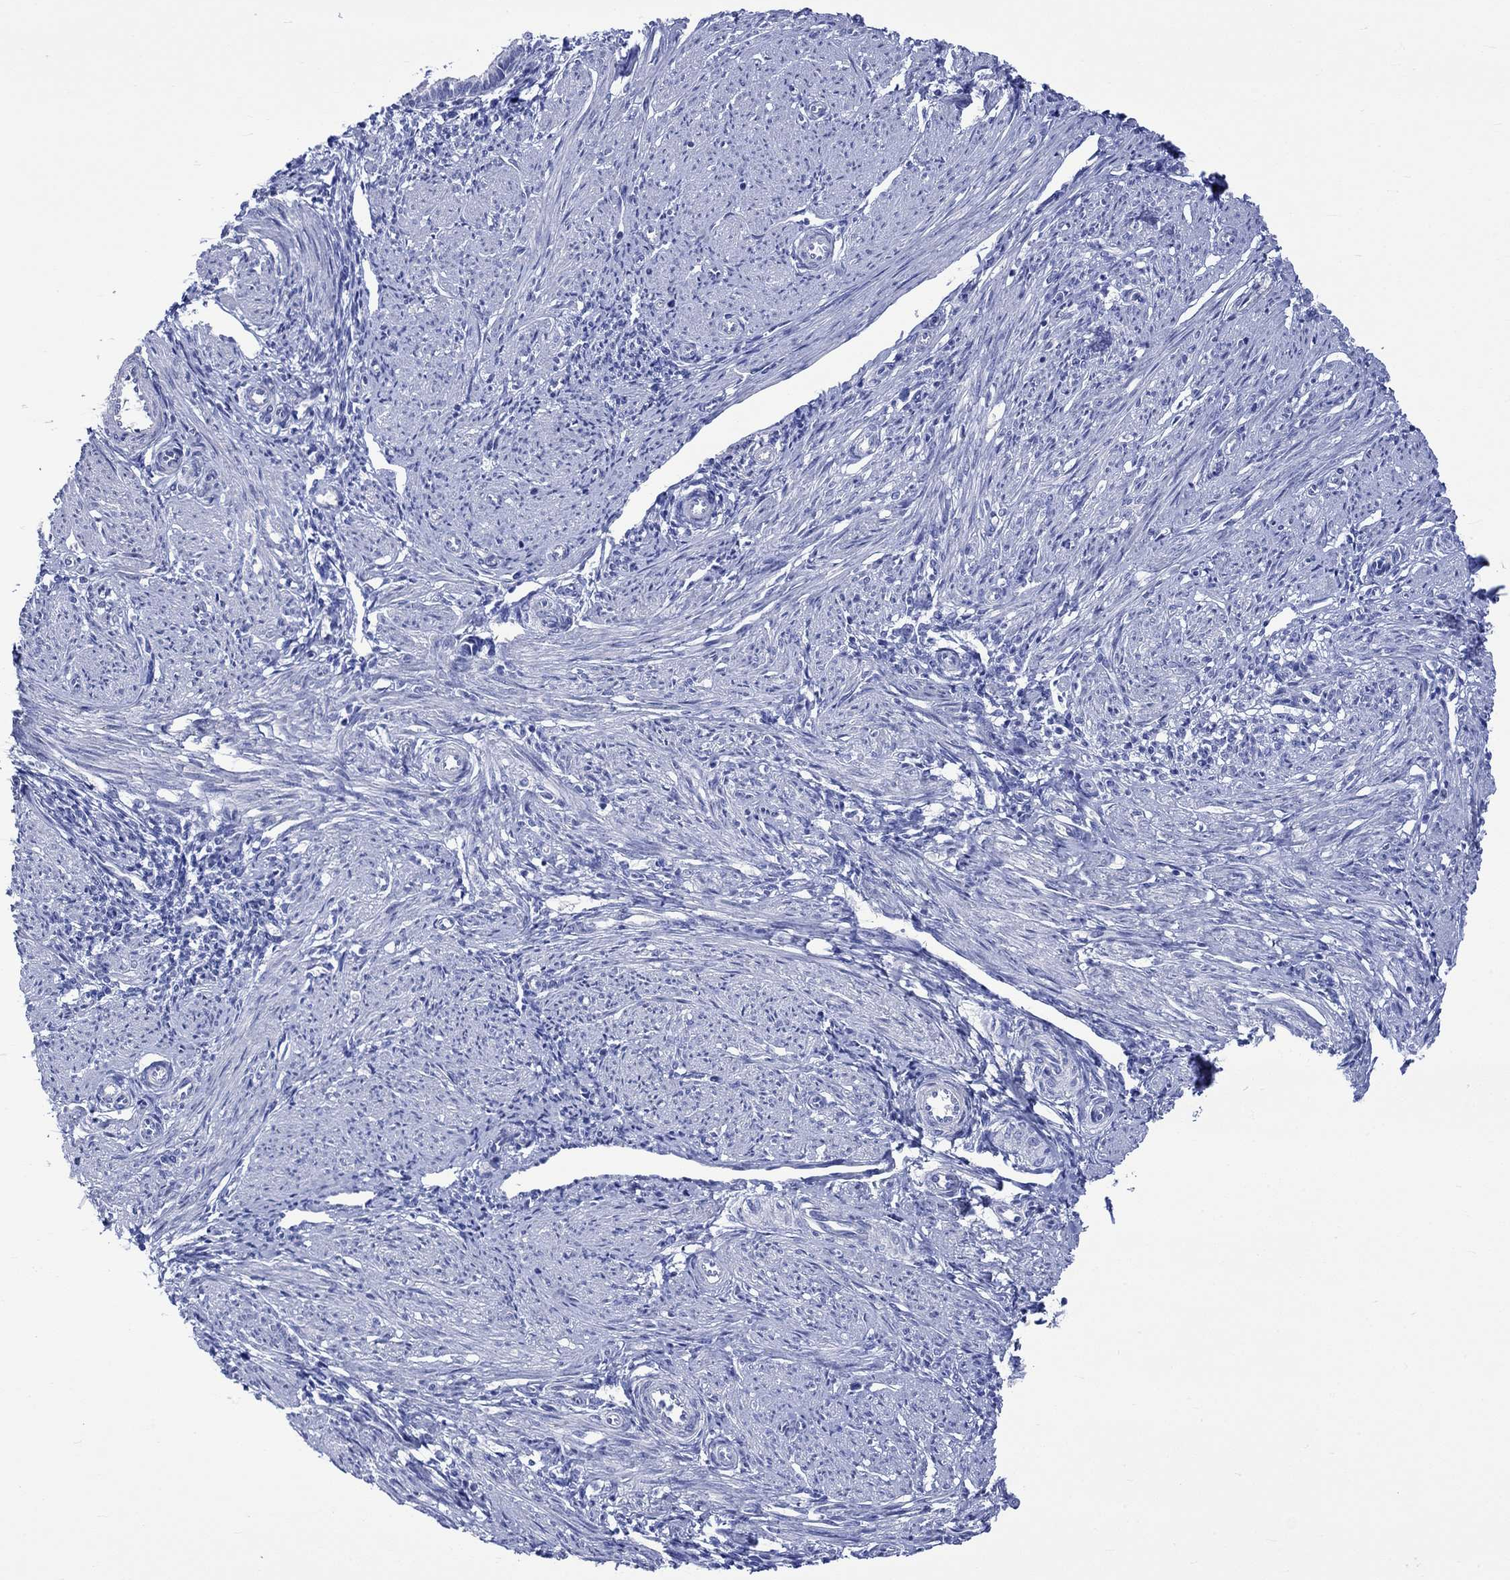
{"staining": {"intensity": "negative", "quantity": "none", "location": "none"}, "tissue": "endometrium", "cell_type": "Cells in endometrial stroma", "image_type": "normal", "snomed": [{"axis": "morphology", "description": "Normal tissue, NOS"}, {"axis": "topography", "description": "Endometrium"}], "caption": "This is an immunohistochemistry (IHC) micrograph of benign endometrium. There is no staining in cells in endometrial stroma.", "gene": "HARBI1", "patient": {"sex": "female", "age": 37}}